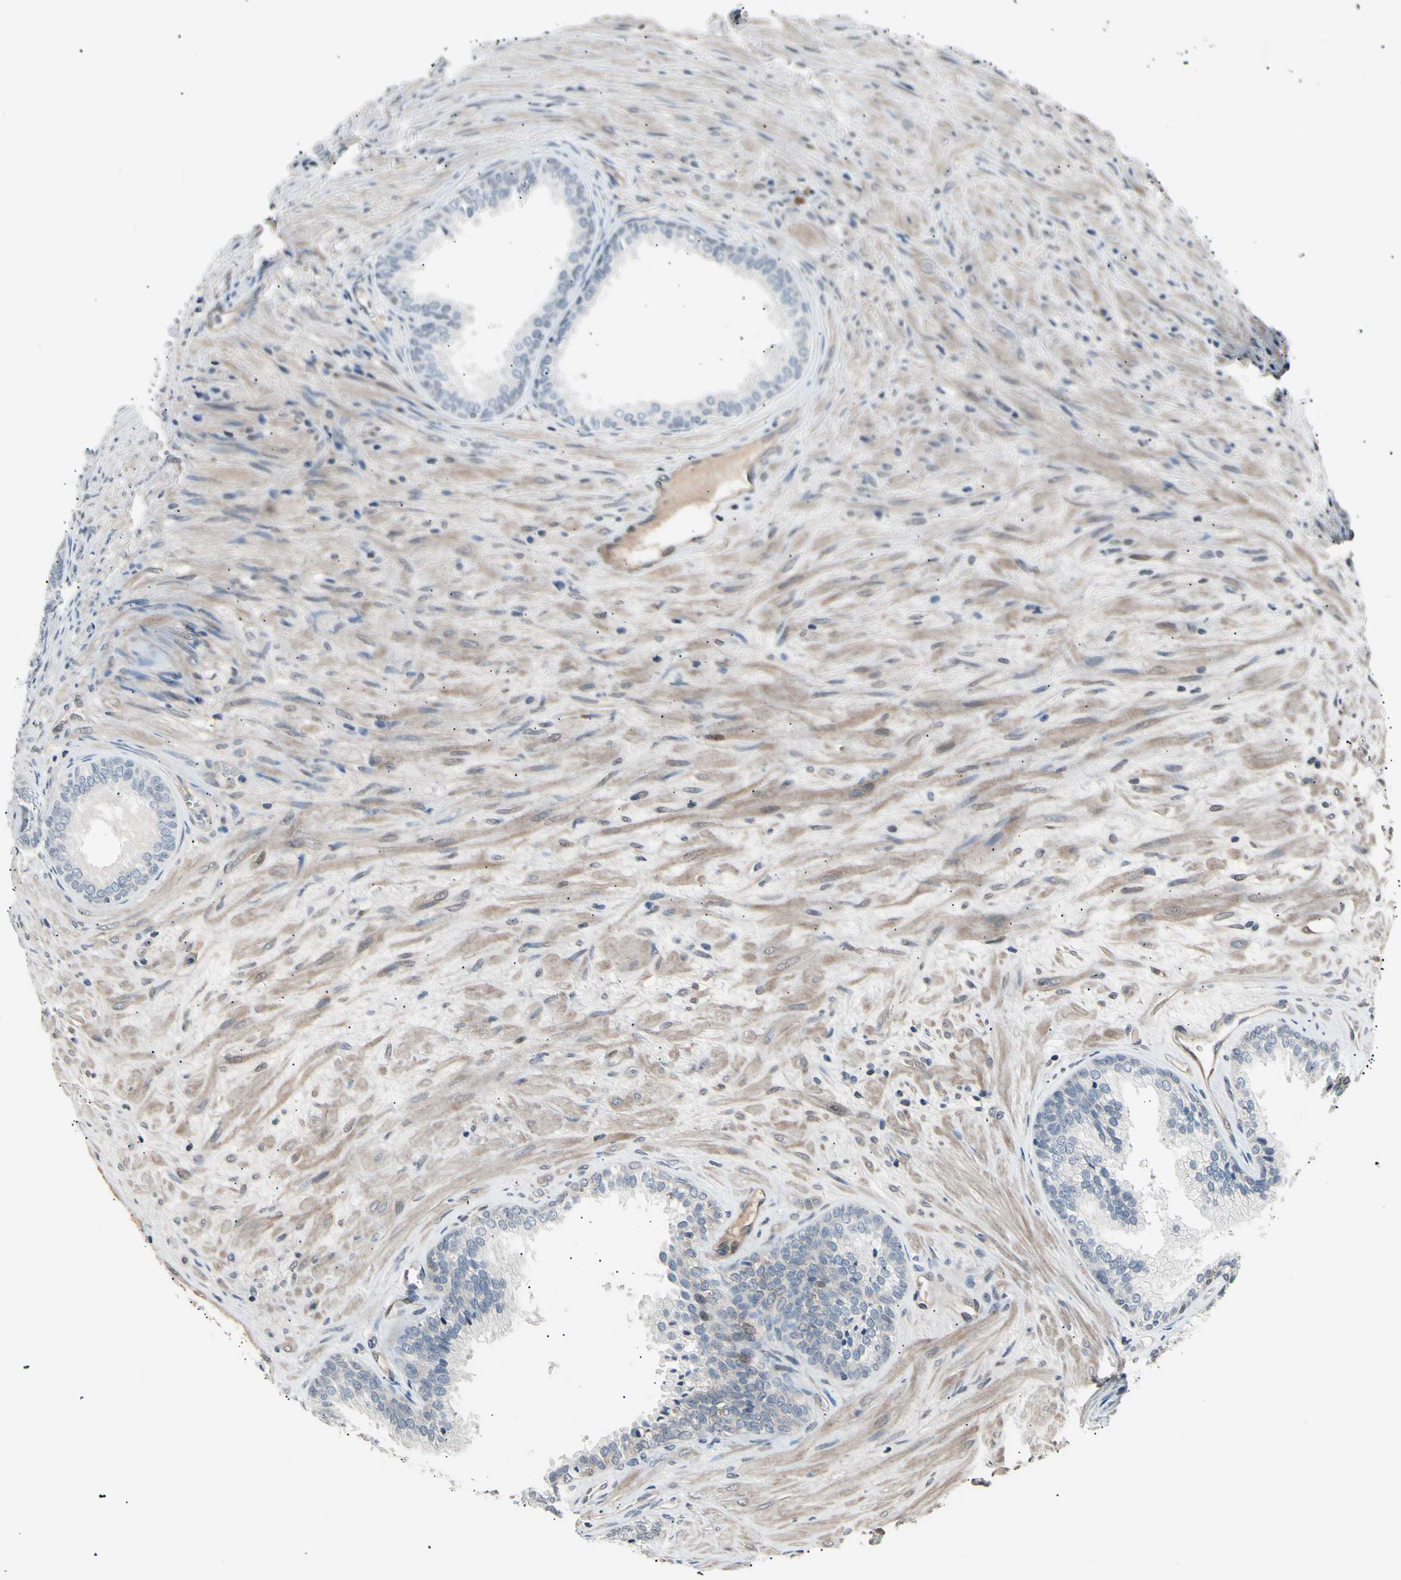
{"staining": {"intensity": "negative", "quantity": "none", "location": "none"}, "tissue": "prostate", "cell_type": "Glandular cells", "image_type": "normal", "snomed": [{"axis": "morphology", "description": "Normal tissue, NOS"}, {"axis": "topography", "description": "Prostate"}], "caption": "Immunohistochemistry (IHC) photomicrograph of unremarkable prostate: prostate stained with DAB reveals no significant protein expression in glandular cells. Brightfield microscopy of immunohistochemistry stained with DAB (3,3'-diaminobenzidine) (brown) and hematoxylin (blue), captured at high magnification.", "gene": "AK1", "patient": {"sex": "male", "age": 76}}